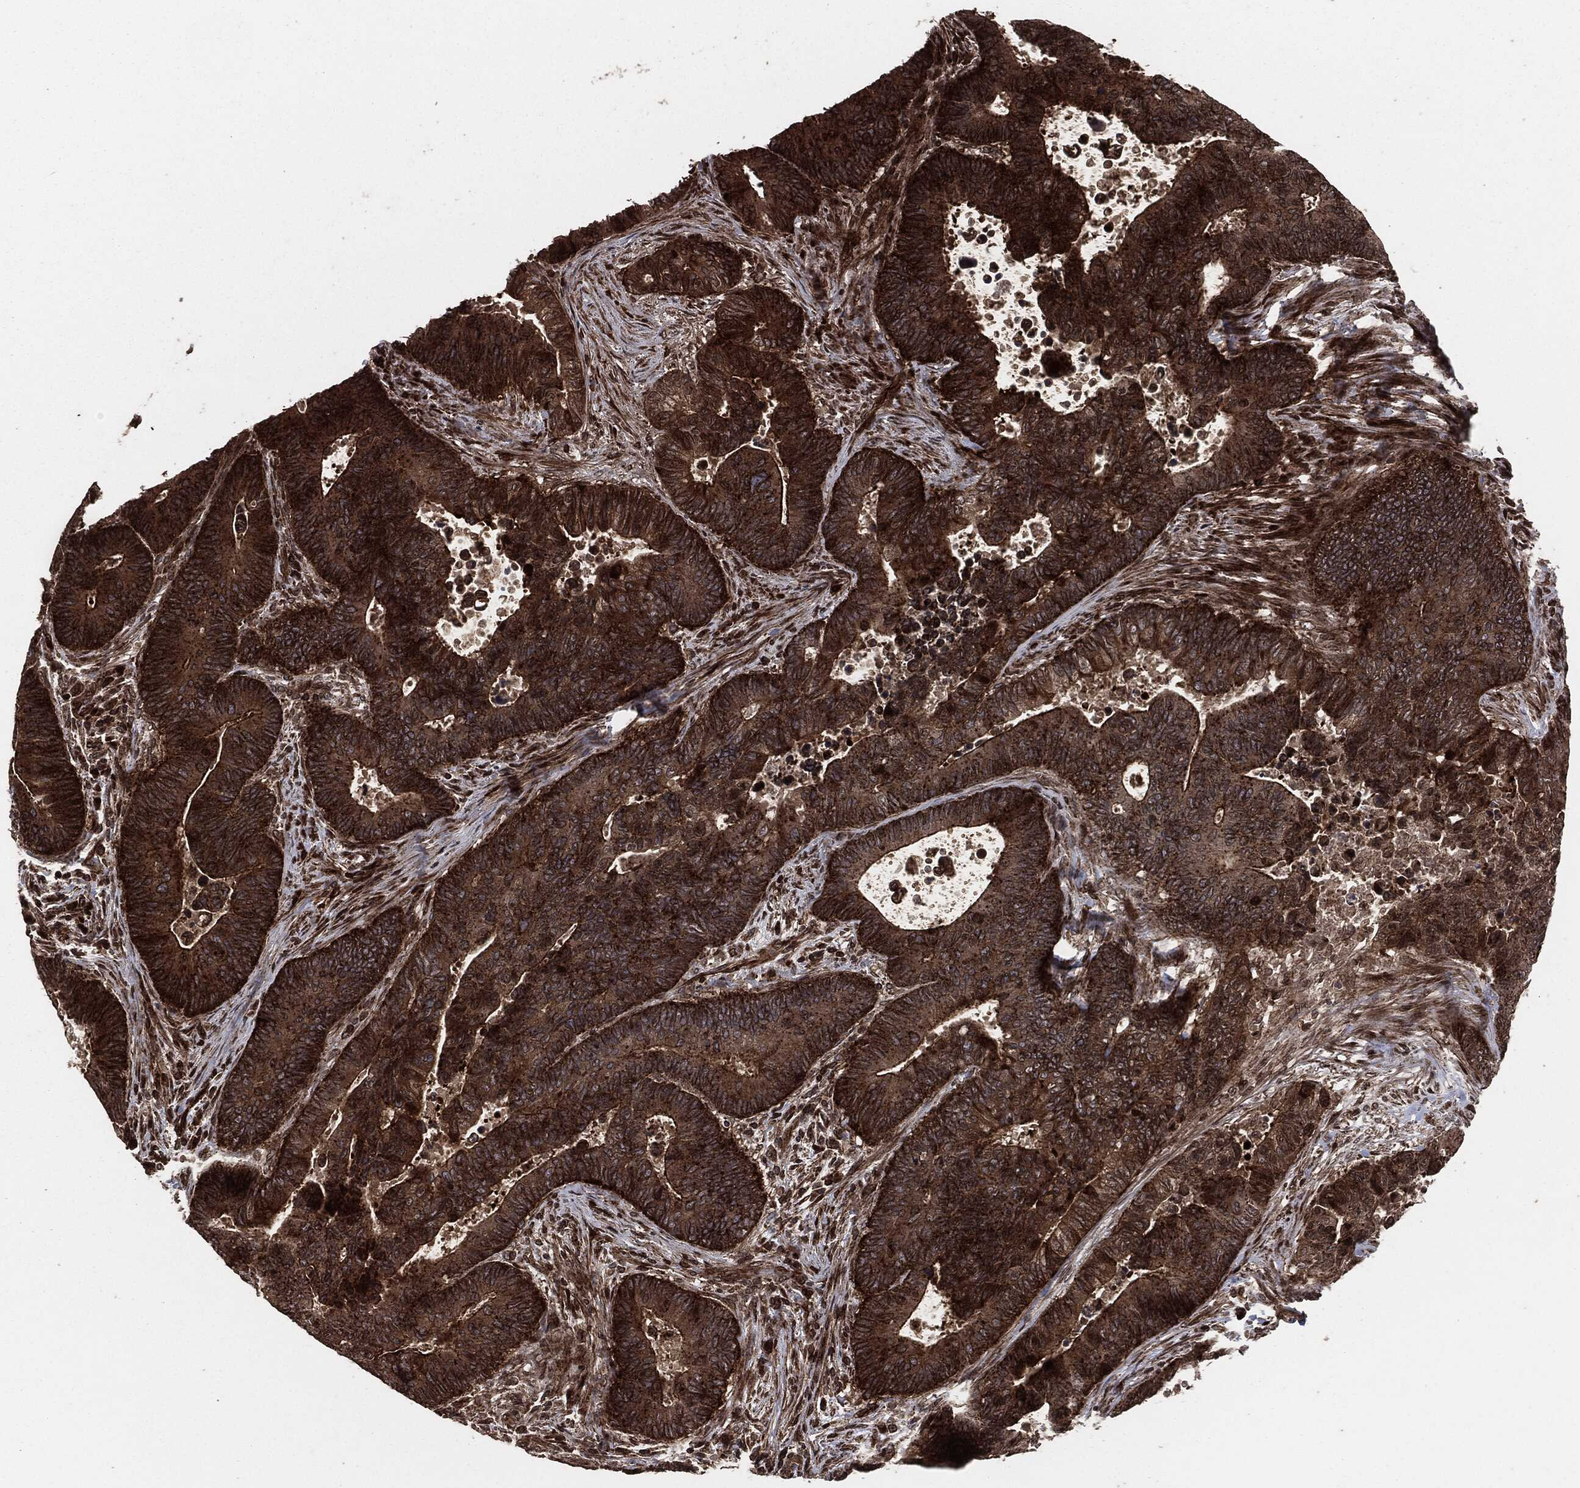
{"staining": {"intensity": "strong", "quantity": "25%-75%", "location": "cytoplasmic/membranous"}, "tissue": "colorectal cancer", "cell_type": "Tumor cells", "image_type": "cancer", "snomed": [{"axis": "morphology", "description": "Adenocarcinoma, NOS"}, {"axis": "topography", "description": "Colon"}], "caption": "High-magnification brightfield microscopy of colorectal cancer stained with DAB (brown) and counterstained with hematoxylin (blue). tumor cells exhibit strong cytoplasmic/membranous positivity is identified in approximately25%-75% of cells.", "gene": "IFIT1", "patient": {"sex": "male", "age": 75}}